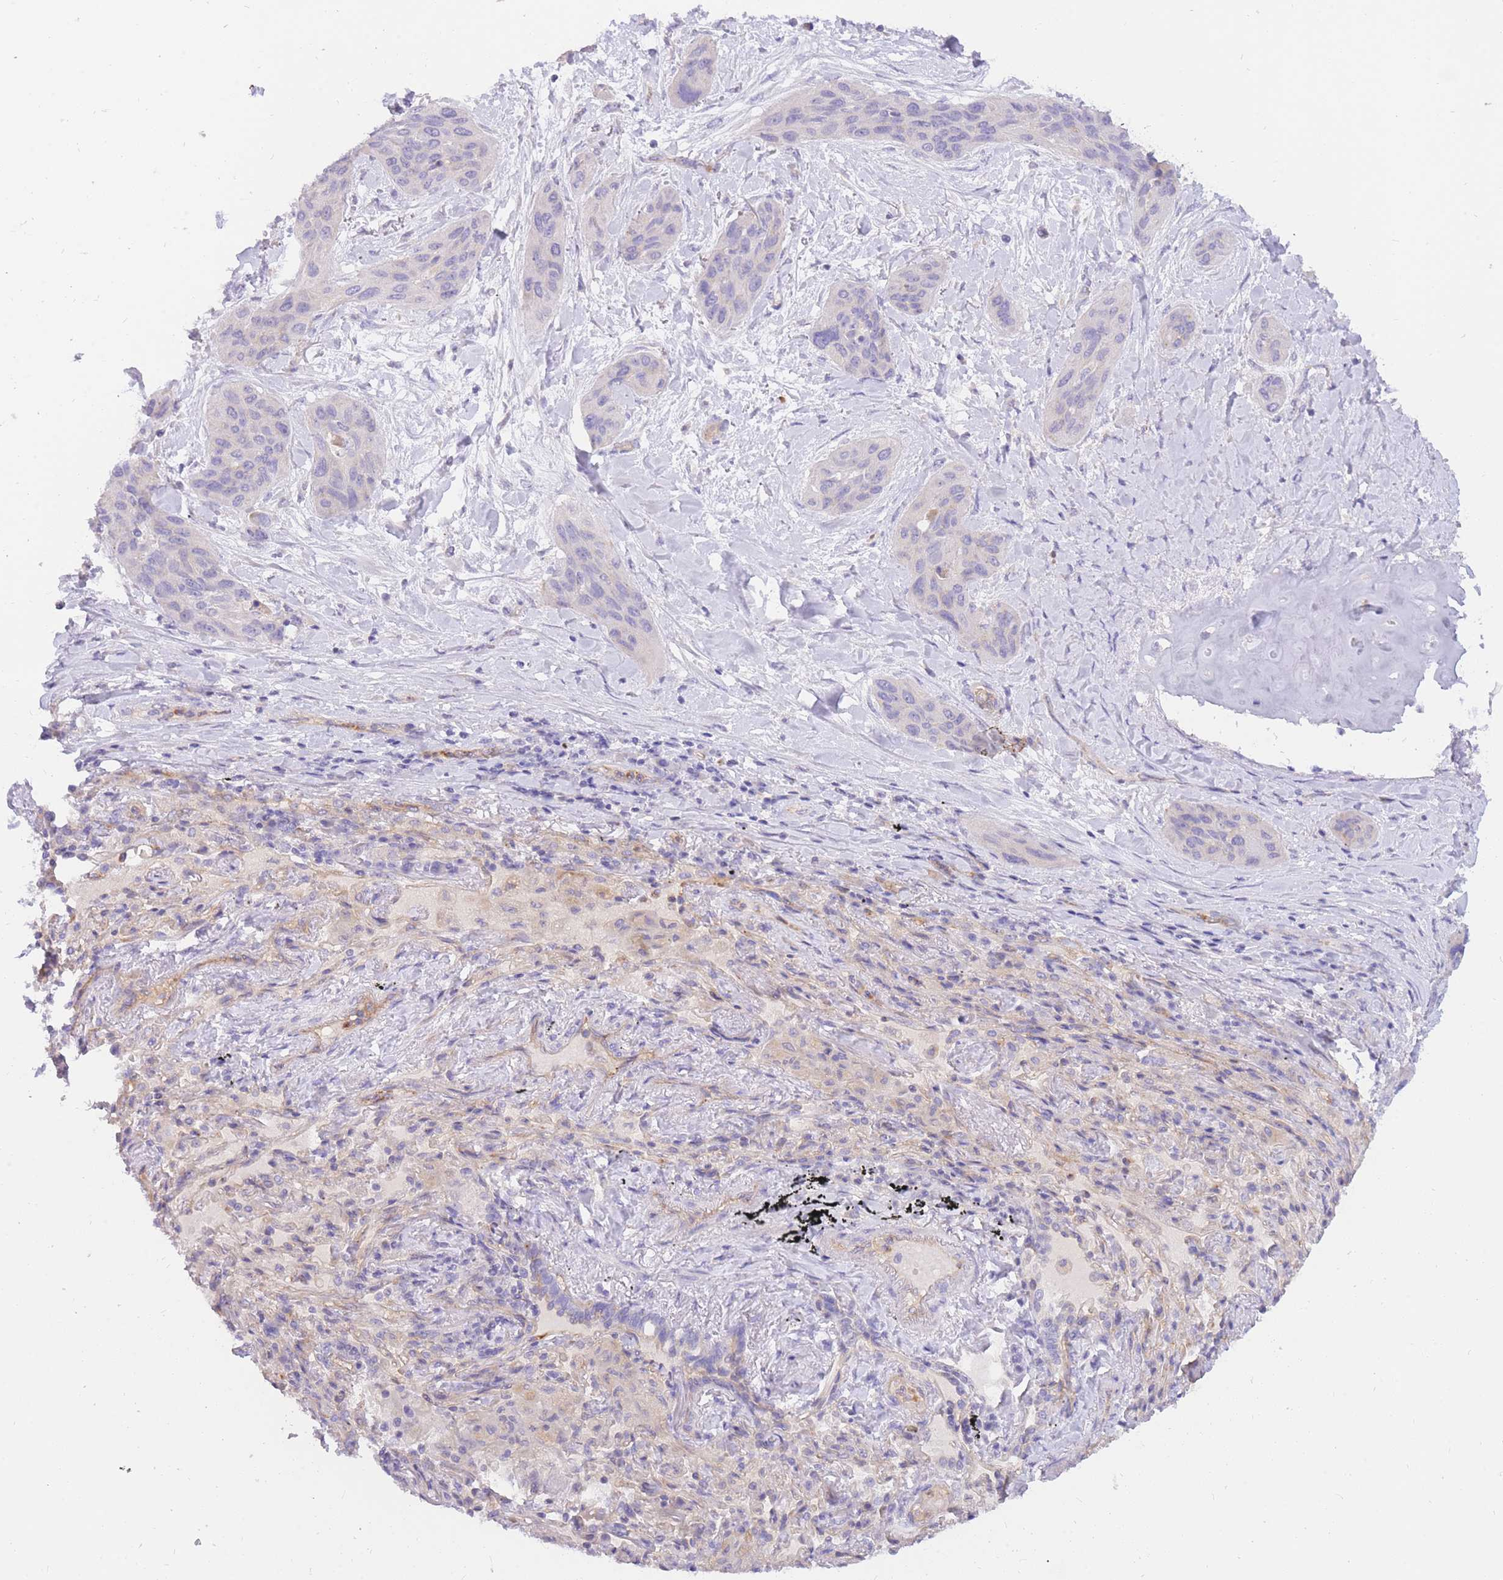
{"staining": {"intensity": "negative", "quantity": "none", "location": "none"}, "tissue": "lung cancer", "cell_type": "Tumor cells", "image_type": "cancer", "snomed": [{"axis": "morphology", "description": "Squamous cell carcinoma, NOS"}, {"axis": "topography", "description": "Lung"}], "caption": "Lung cancer stained for a protein using IHC reveals no staining tumor cells.", "gene": "SULT1A1", "patient": {"sex": "female", "age": 70}}